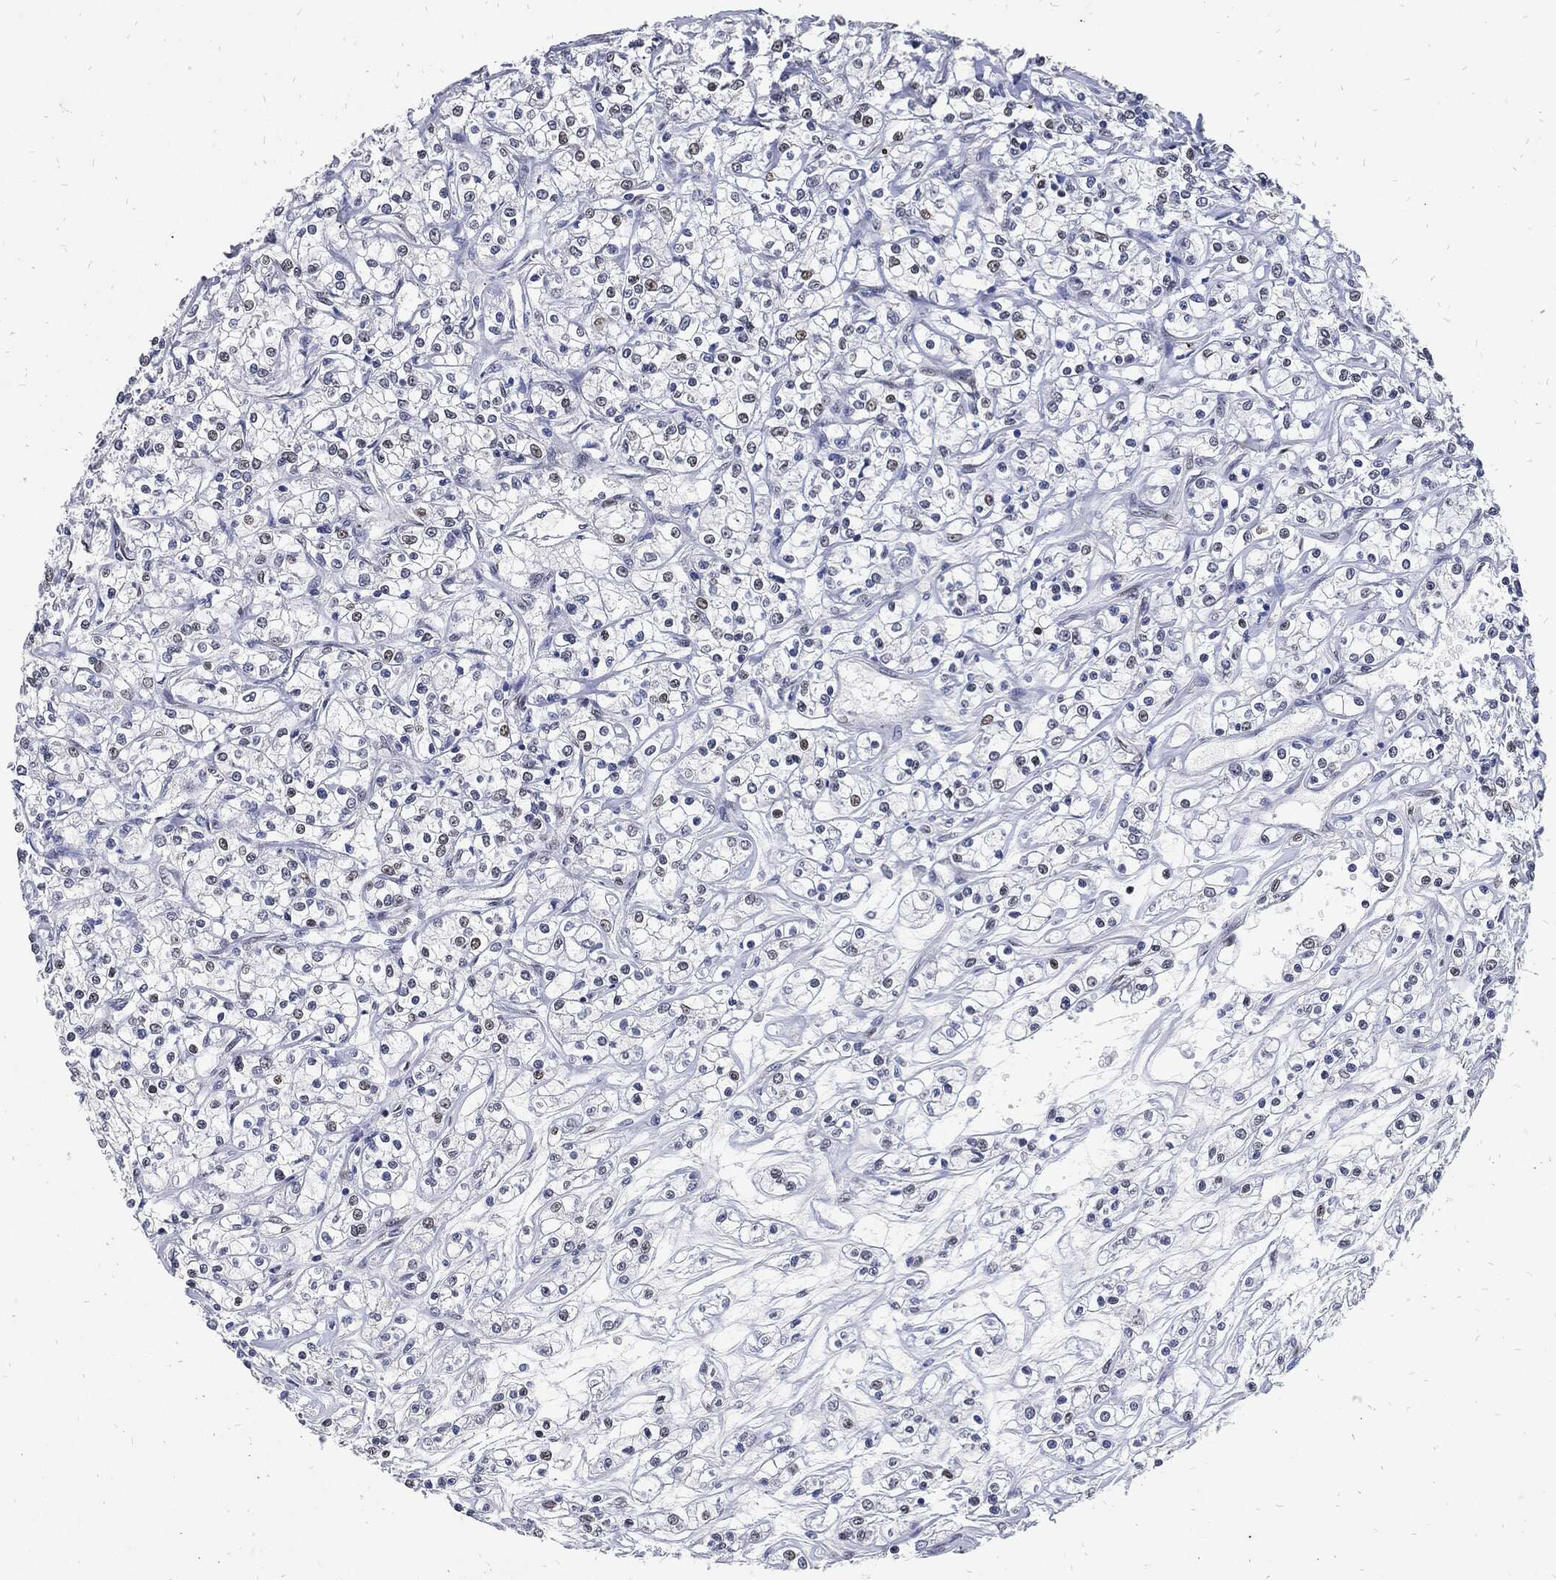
{"staining": {"intensity": "negative", "quantity": "none", "location": "none"}, "tissue": "renal cancer", "cell_type": "Tumor cells", "image_type": "cancer", "snomed": [{"axis": "morphology", "description": "Adenocarcinoma, NOS"}, {"axis": "topography", "description": "Kidney"}], "caption": "A photomicrograph of human renal cancer is negative for staining in tumor cells.", "gene": "JUN", "patient": {"sex": "female", "age": 59}}